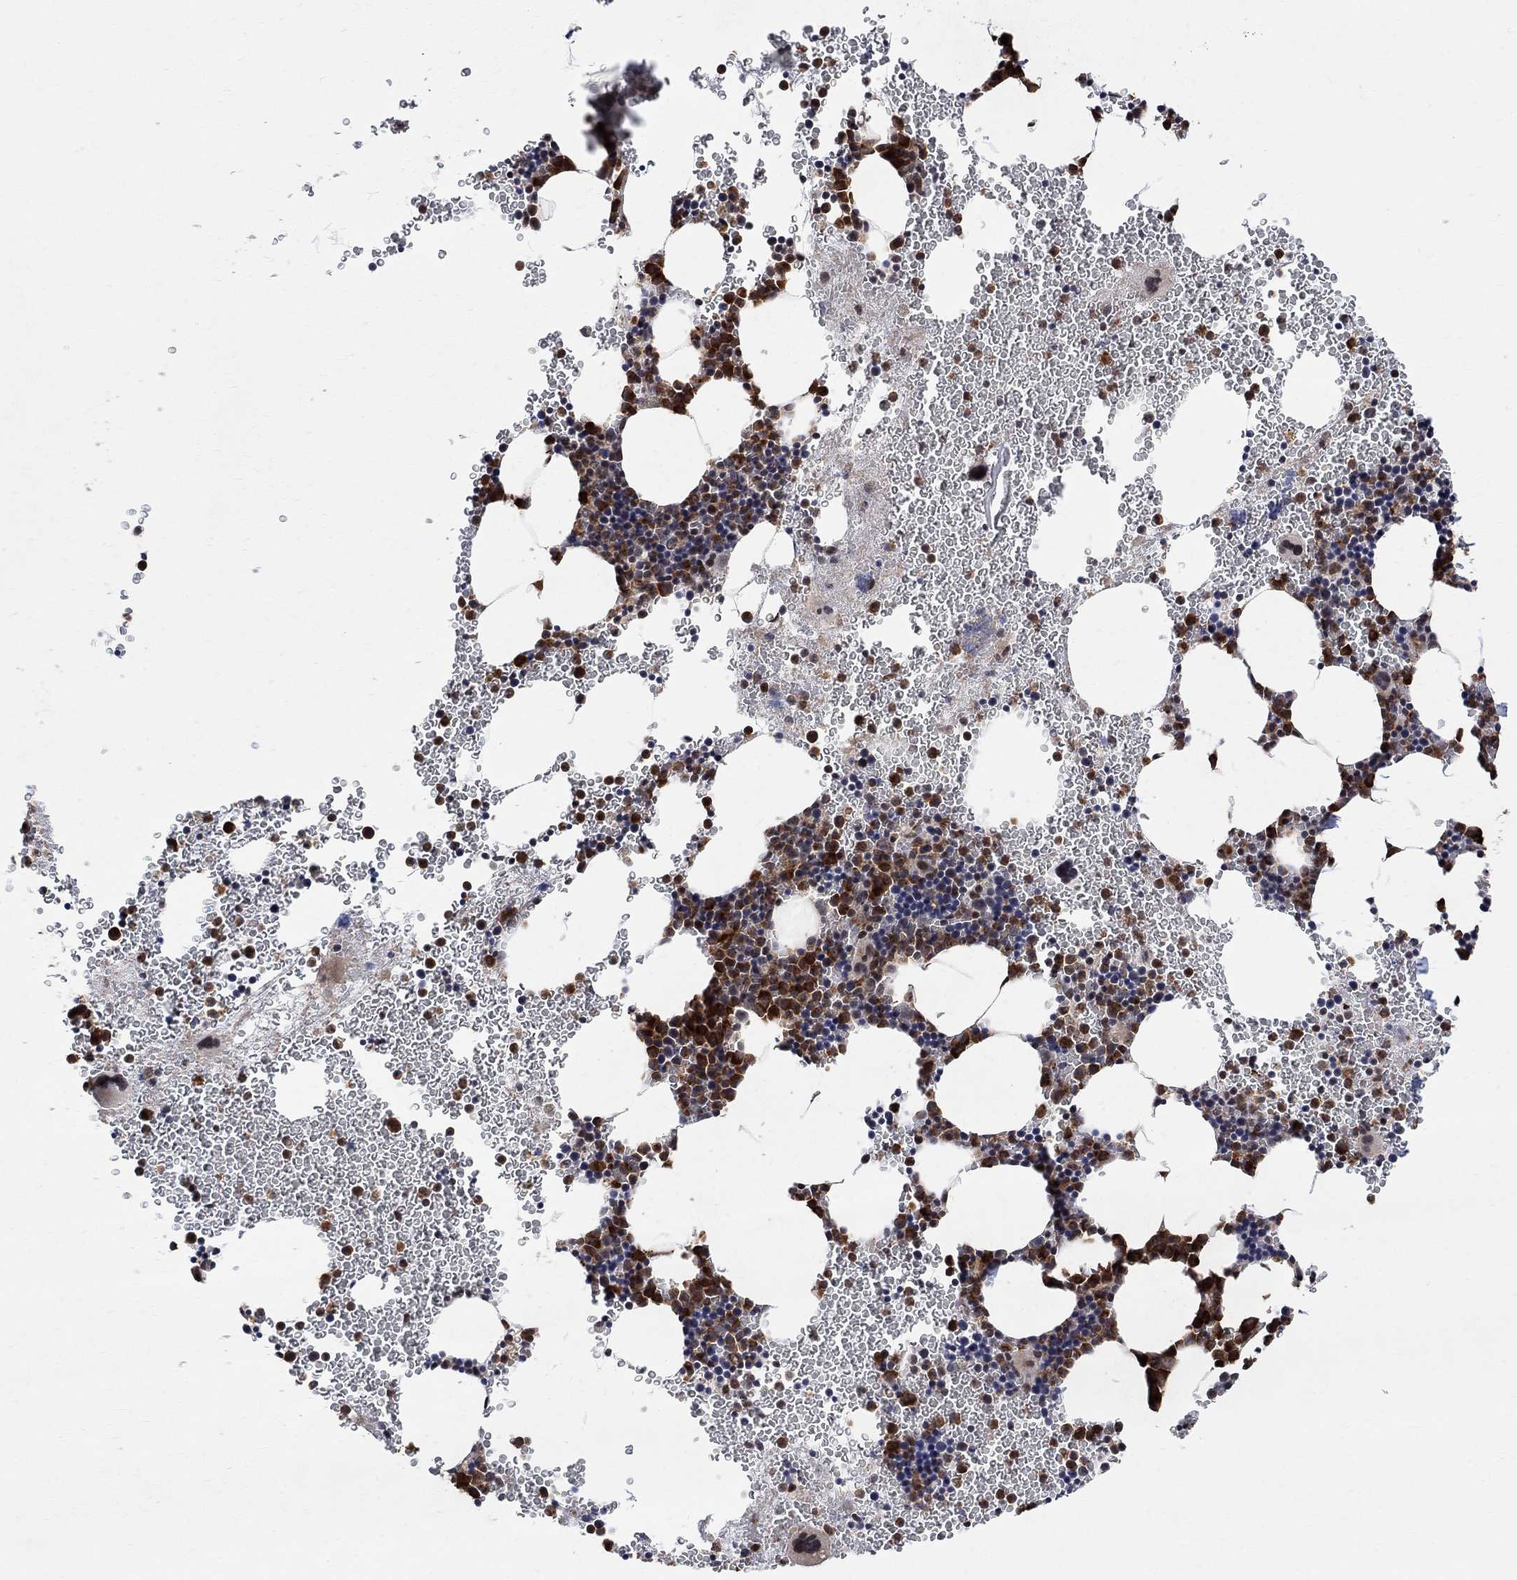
{"staining": {"intensity": "strong", "quantity": "25%-75%", "location": "nuclear"}, "tissue": "bone marrow", "cell_type": "Hematopoietic cells", "image_type": "normal", "snomed": [{"axis": "morphology", "description": "Normal tissue, NOS"}, {"axis": "topography", "description": "Bone marrow"}], "caption": "Protein staining exhibits strong nuclear staining in about 25%-75% of hematopoietic cells in benign bone marrow. The protein of interest is shown in brown color, while the nuclei are stained blue.", "gene": "E4F1", "patient": {"sex": "male", "age": 50}}